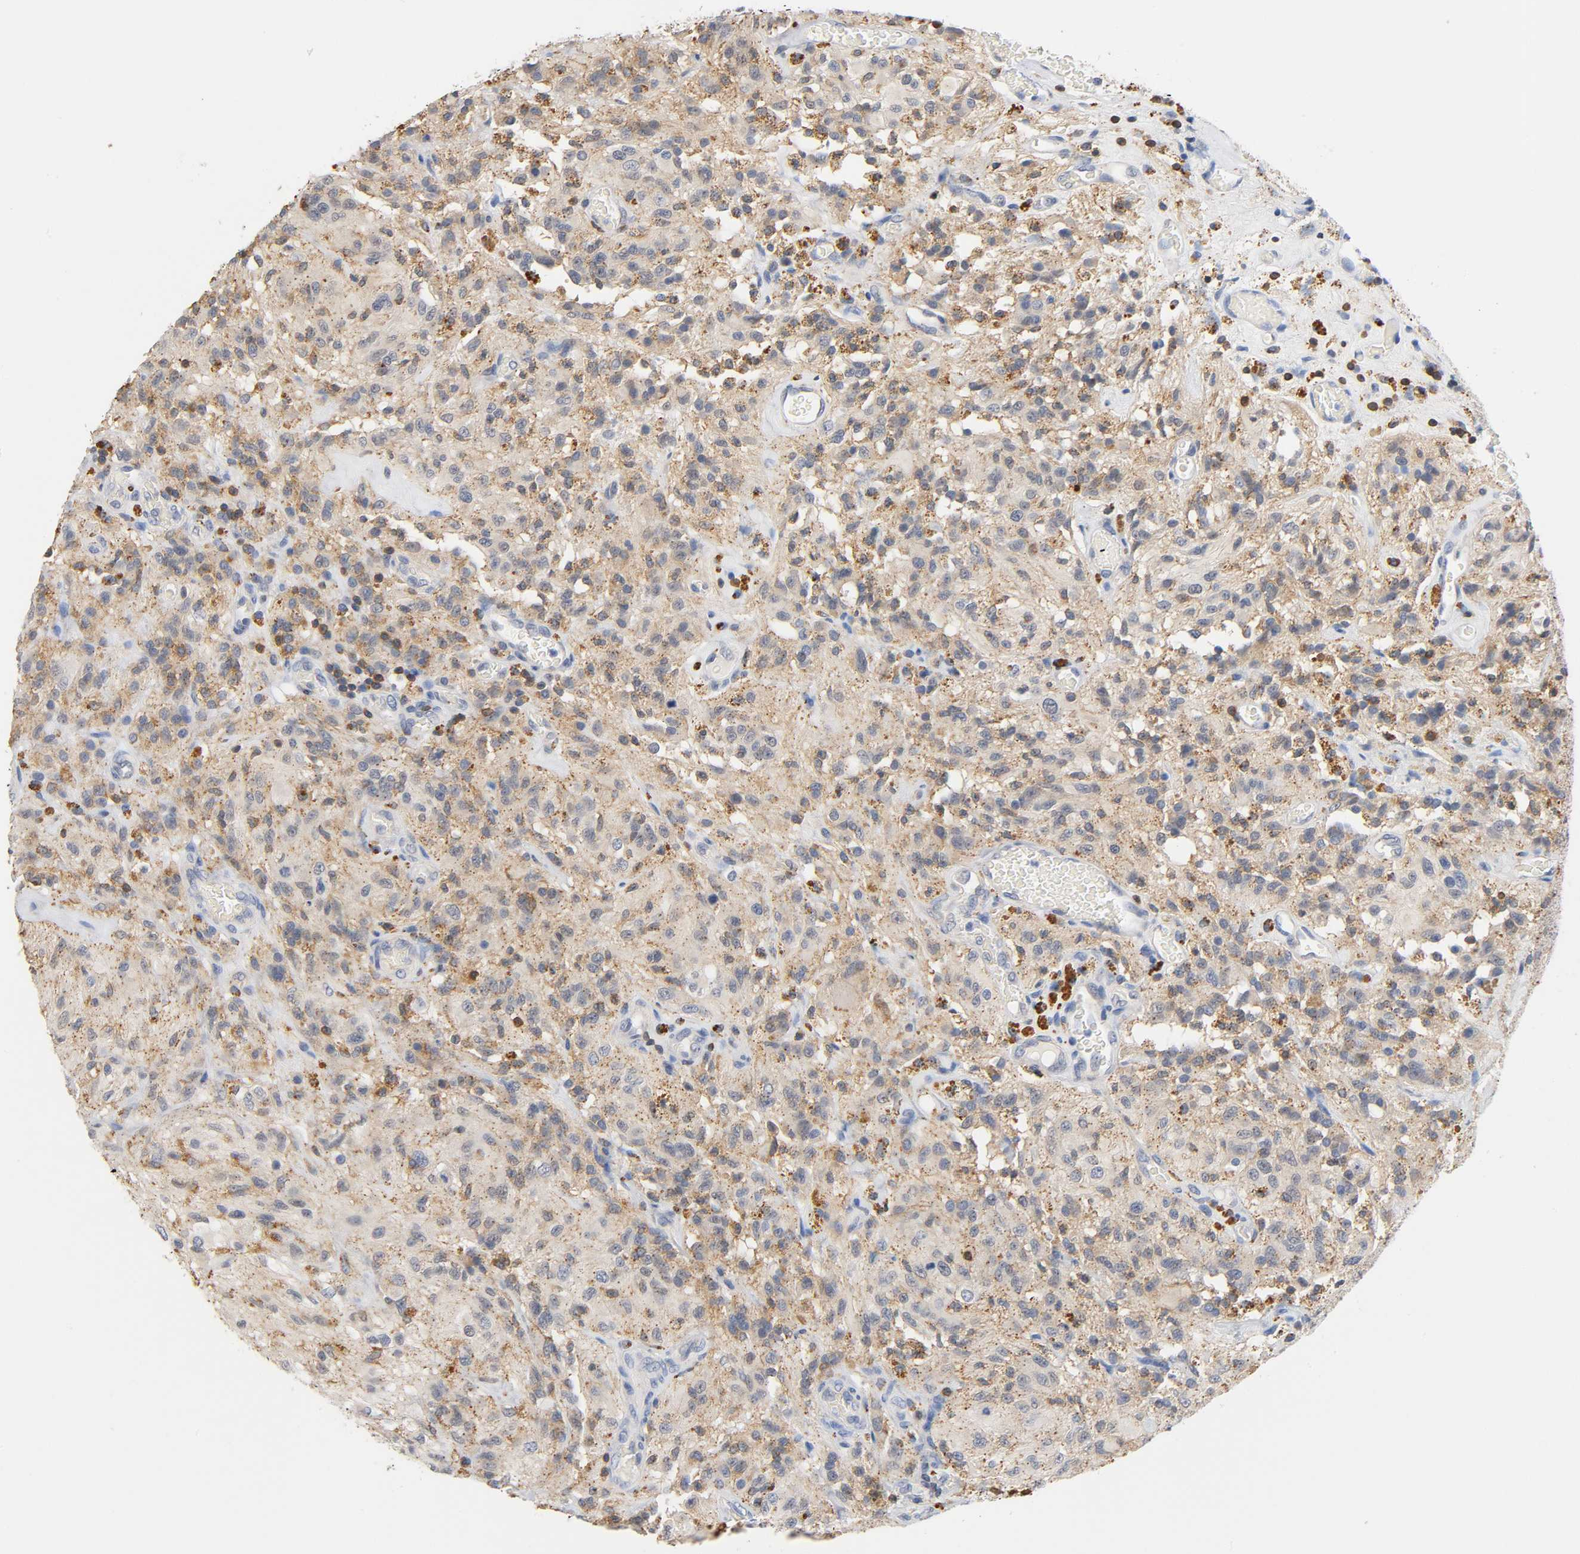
{"staining": {"intensity": "moderate", "quantity": "25%-75%", "location": "cytoplasmic/membranous"}, "tissue": "glioma", "cell_type": "Tumor cells", "image_type": "cancer", "snomed": [{"axis": "morphology", "description": "Normal tissue, NOS"}, {"axis": "morphology", "description": "Glioma, malignant, High grade"}, {"axis": "topography", "description": "Cerebral cortex"}], "caption": "Tumor cells exhibit medium levels of moderate cytoplasmic/membranous positivity in approximately 25%-75% of cells in glioma.", "gene": "UCKL1", "patient": {"sex": "male", "age": 56}}